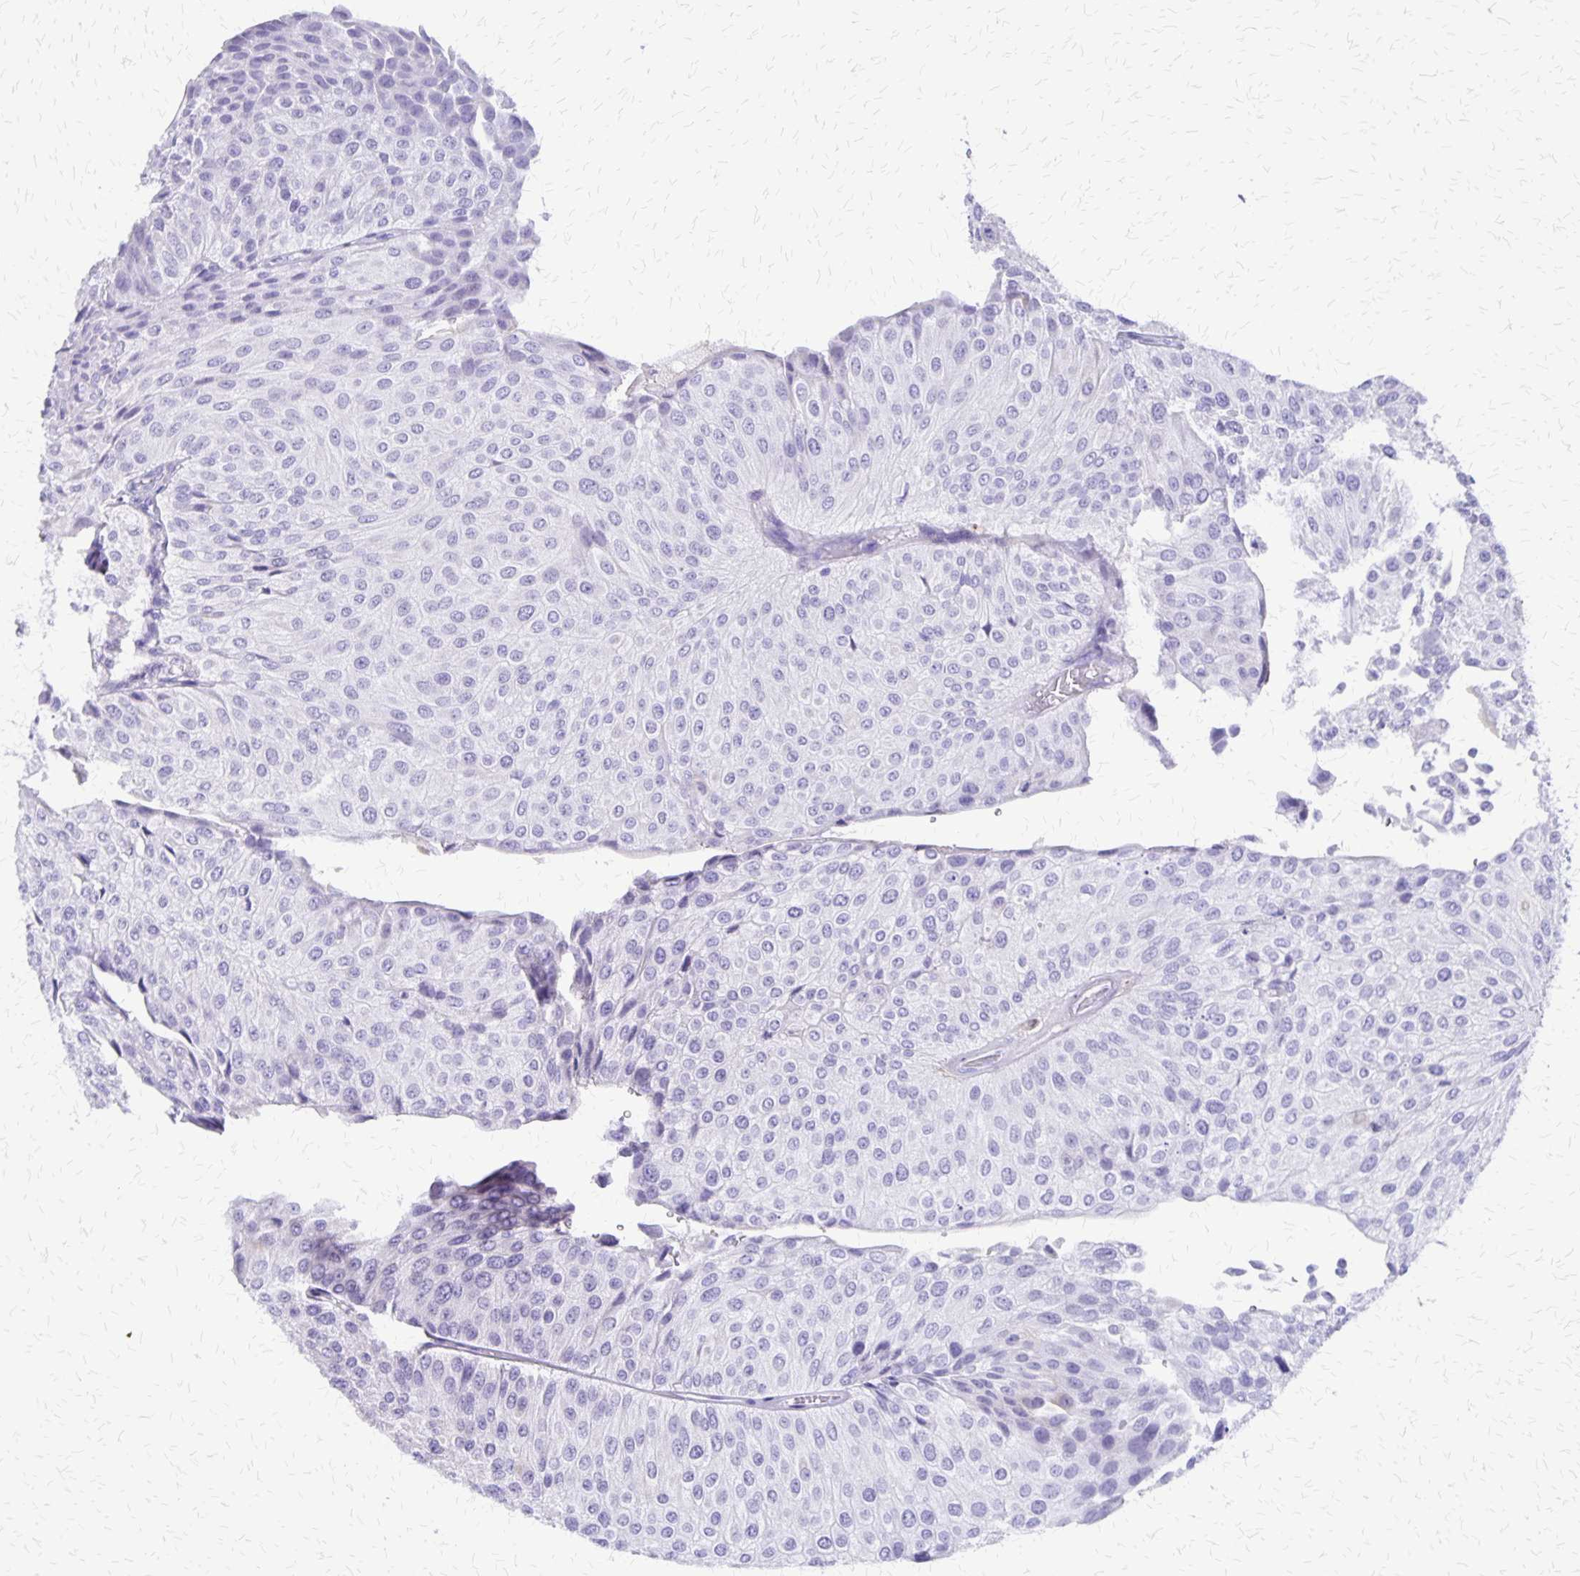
{"staining": {"intensity": "negative", "quantity": "none", "location": "none"}, "tissue": "urothelial cancer", "cell_type": "Tumor cells", "image_type": "cancer", "snomed": [{"axis": "morphology", "description": "Urothelial carcinoma, NOS"}, {"axis": "topography", "description": "Urinary bladder"}], "caption": "Immunohistochemical staining of urothelial cancer shows no significant staining in tumor cells.", "gene": "SLC13A2", "patient": {"sex": "male", "age": 67}}